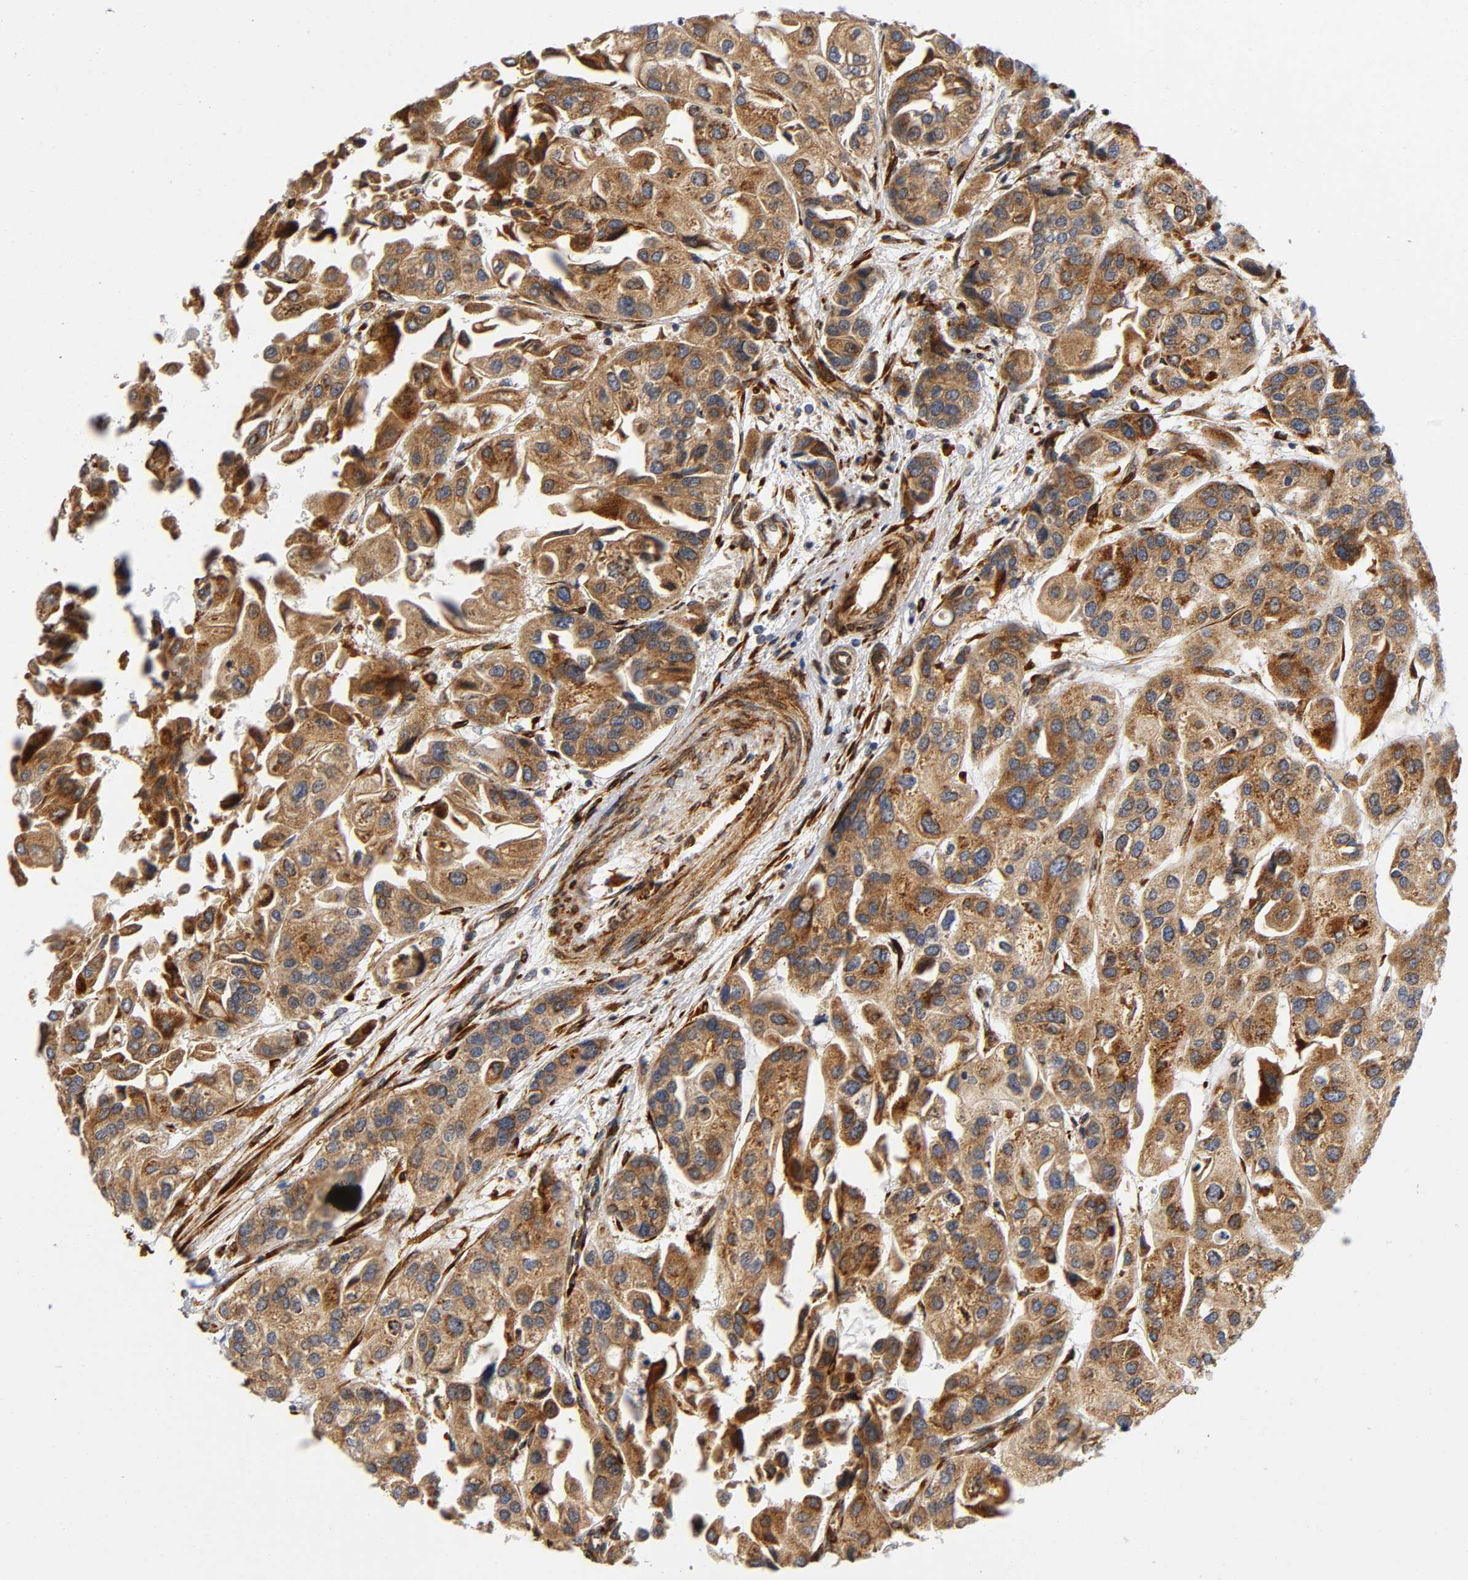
{"staining": {"intensity": "strong", "quantity": ">75%", "location": "cytoplasmic/membranous"}, "tissue": "urothelial cancer", "cell_type": "Tumor cells", "image_type": "cancer", "snomed": [{"axis": "morphology", "description": "Urothelial carcinoma, High grade"}, {"axis": "topography", "description": "Urinary bladder"}], "caption": "Urothelial cancer stained with immunohistochemistry demonstrates strong cytoplasmic/membranous expression in approximately >75% of tumor cells. (brown staining indicates protein expression, while blue staining denotes nuclei).", "gene": "SOS2", "patient": {"sex": "female", "age": 64}}